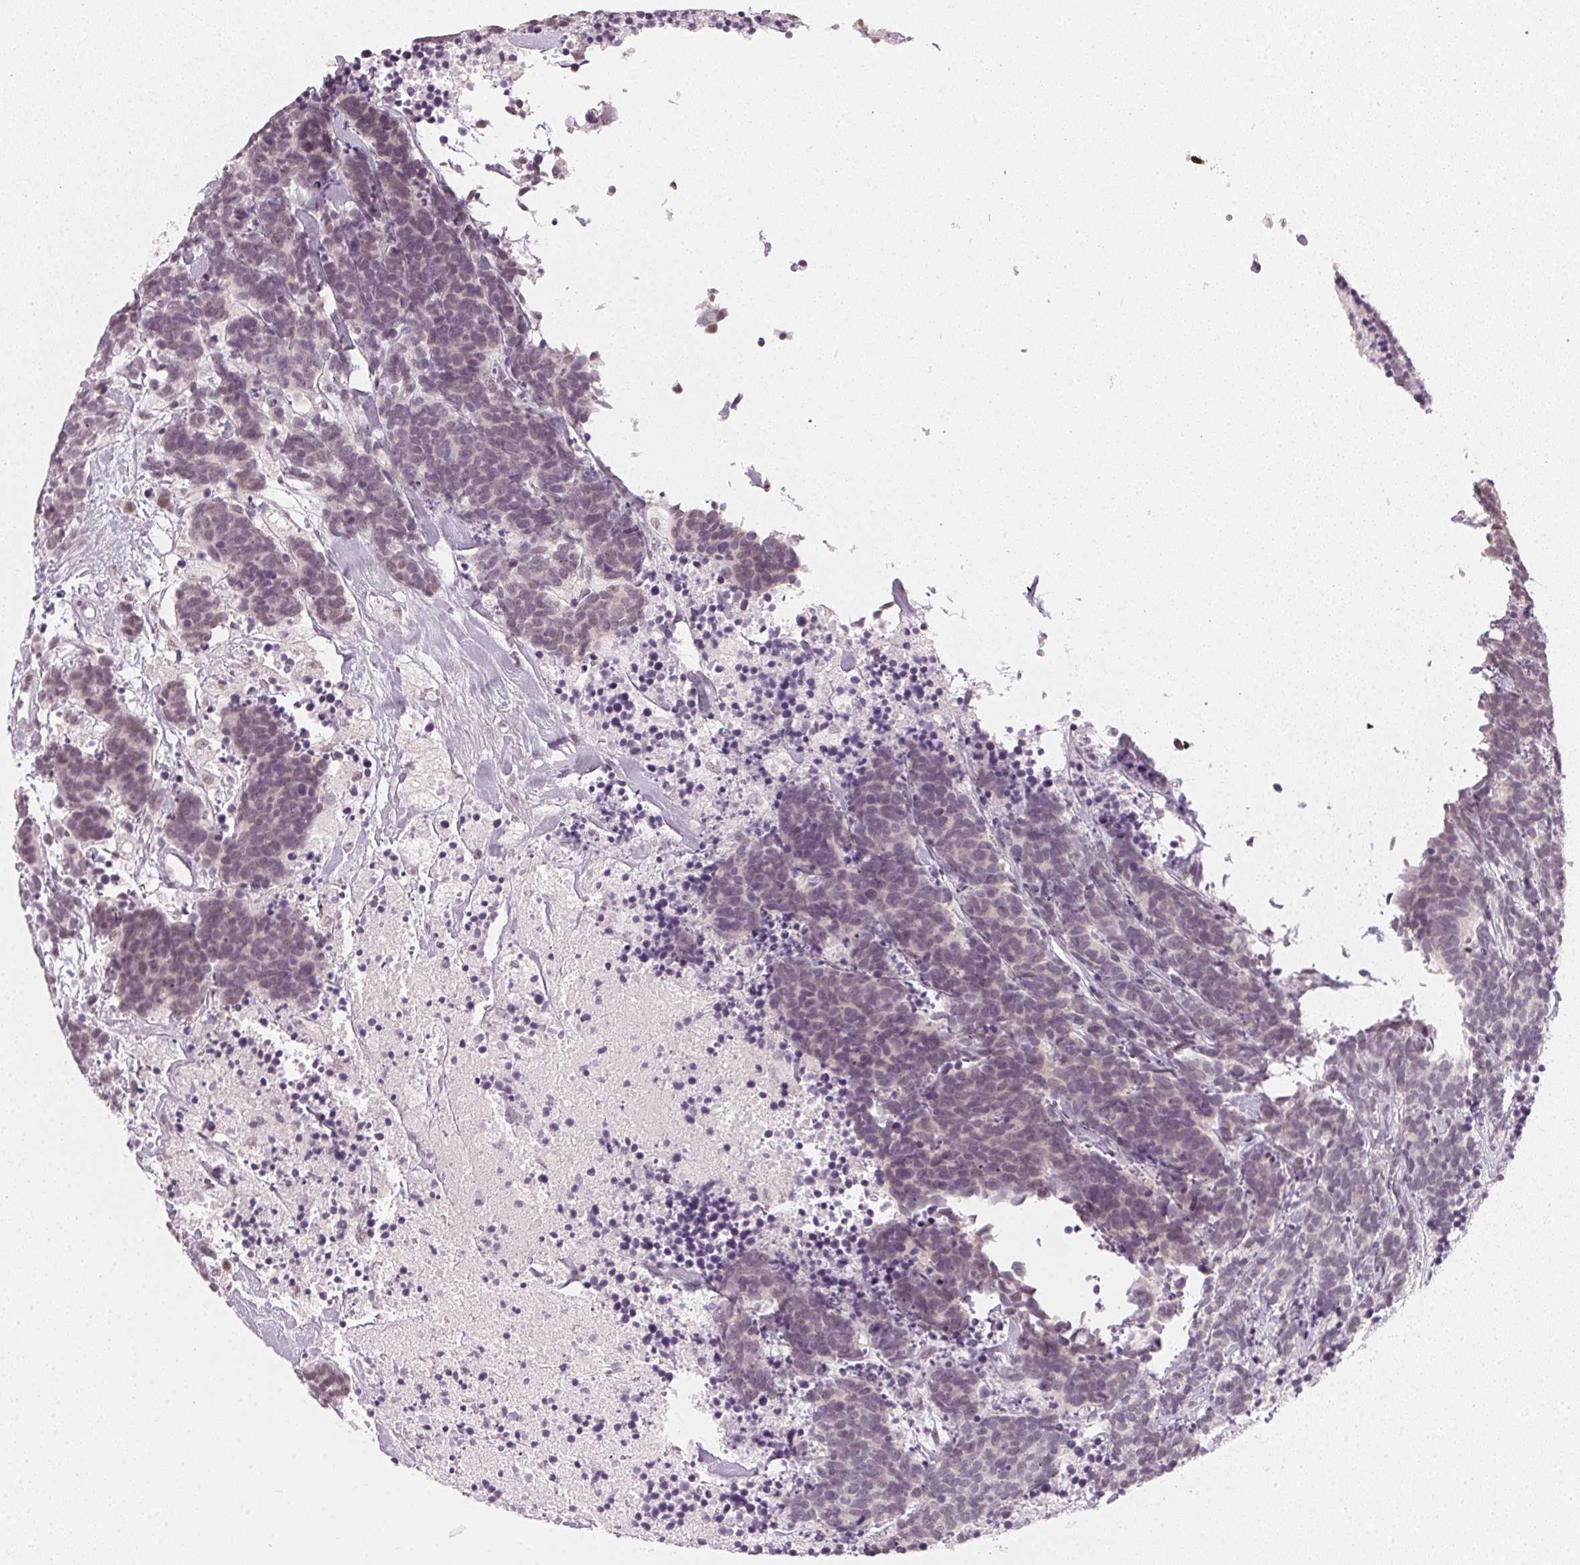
{"staining": {"intensity": "negative", "quantity": "none", "location": "none"}, "tissue": "carcinoid", "cell_type": "Tumor cells", "image_type": "cancer", "snomed": [{"axis": "morphology", "description": "Carcinoma, NOS"}, {"axis": "morphology", "description": "Carcinoid, malignant, NOS"}, {"axis": "topography", "description": "Prostate"}], "caption": "Tumor cells show no significant positivity in carcinoma.", "gene": "DNAJC6", "patient": {"sex": "male", "age": 57}}